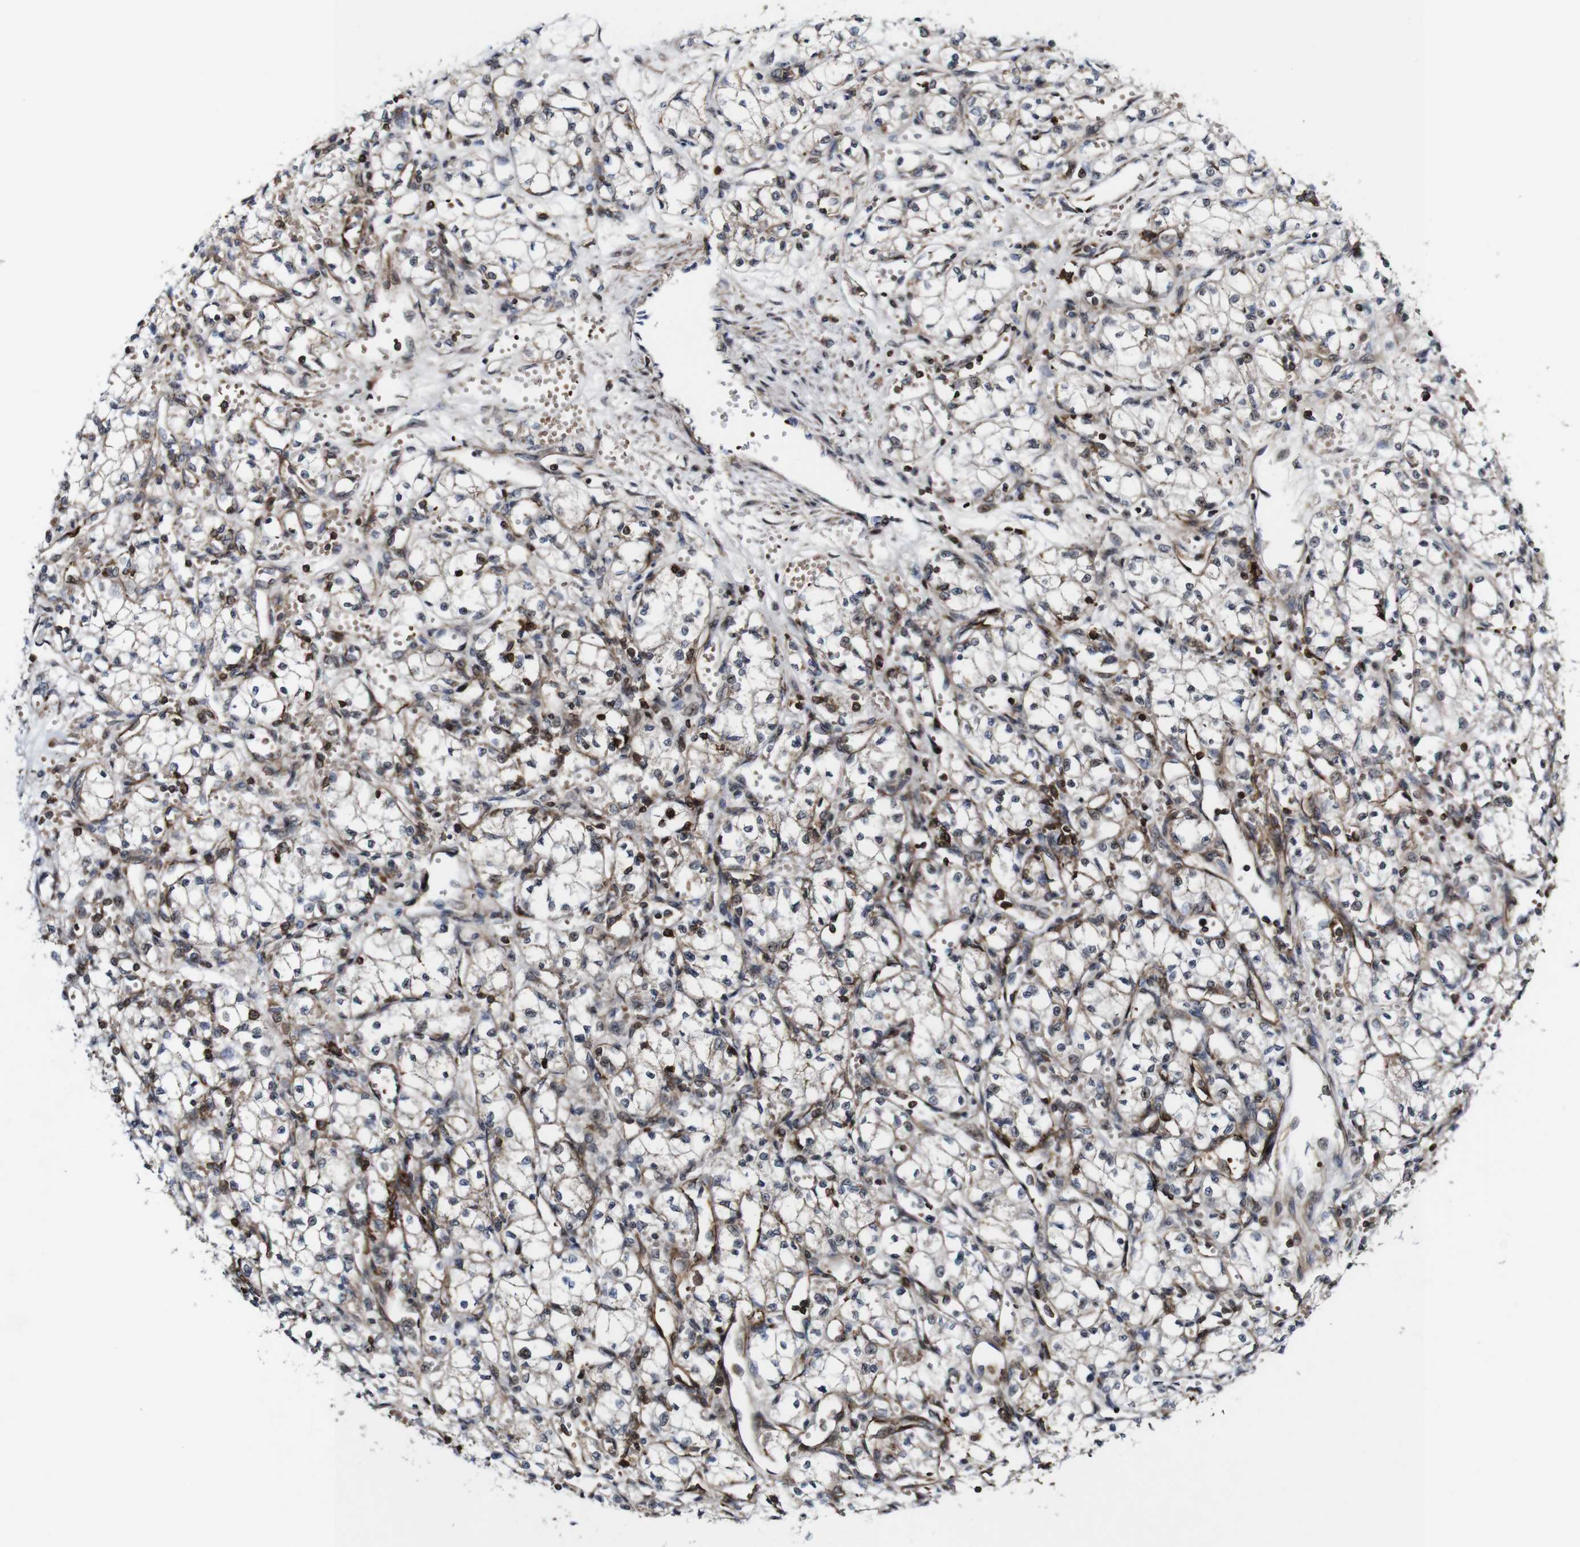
{"staining": {"intensity": "negative", "quantity": "none", "location": "none"}, "tissue": "renal cancer", "cell_type": "Tumor cells", "image_type": "cancer", "snomed": [{"axis": "morphology", "description": "Normal tissue, NOS"}, {"axis": "morphology", "description": "Adenocarcinoma, NOS"}, {"axis": "topography", "description": "Kidney"}], "caption": "Image shows no significant protein expression in tumor cells of renal adenocarcinoma.", "gene": "JAK2", "patient": {"sex": "male", "age": 59}}